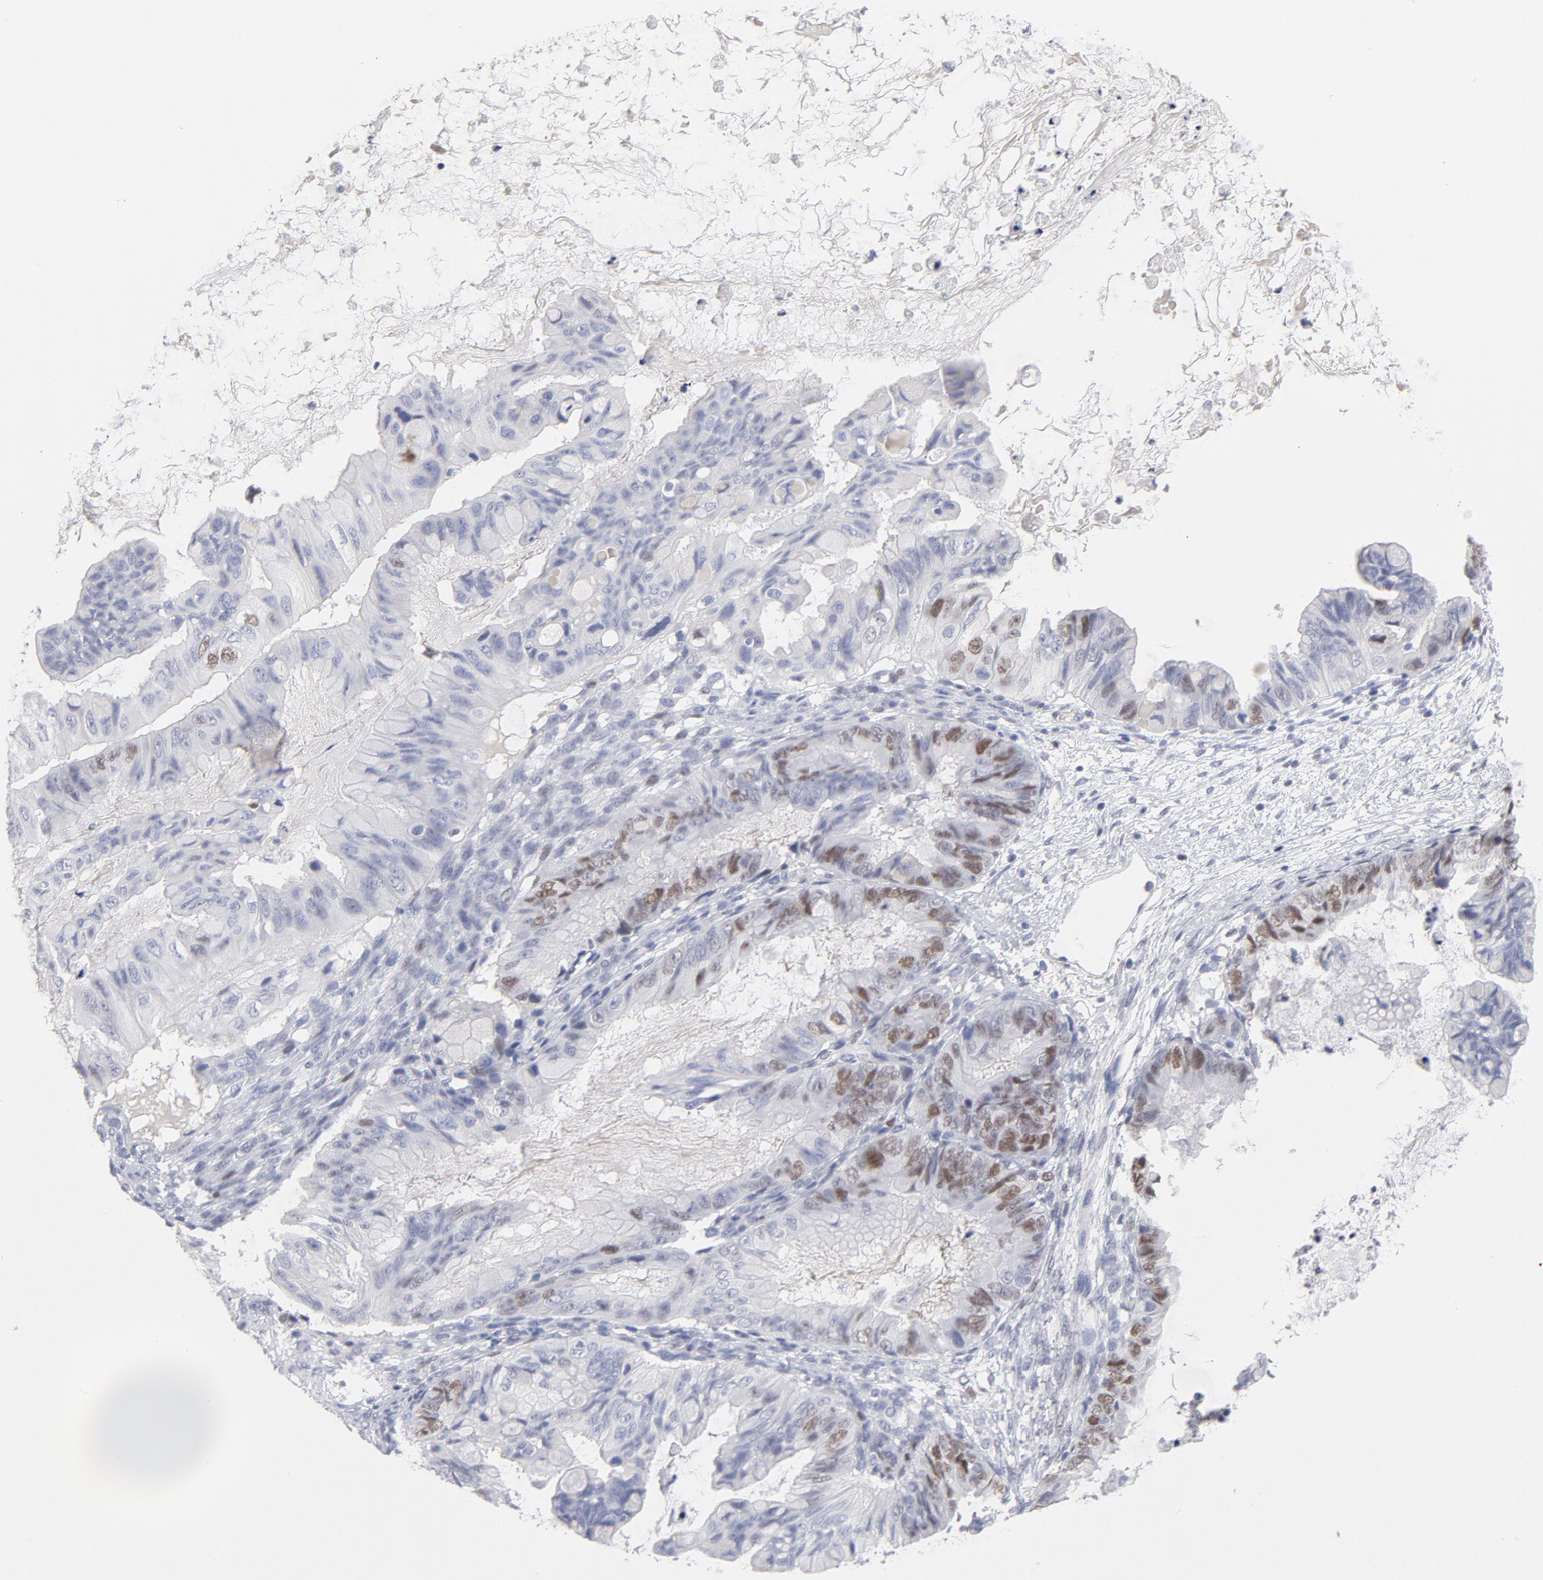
{"staining": {"intensity": "strong", "quantity": "<25%", "location": "nuclear"}, "tissue": "ovarian cancer", "cell_type": "Tumor cells", "image_type": "cancer", "snomed": [{"axis": "morphology", "description": "Cystadenocarcinoma, mucinous, NOS"}, {"axis": "topography", "description": "Ovary"}], "caption": "This is an image of immunohistochemistry staining of ovarian cancer (mucinous cystadenocarcinoma), which shows strong staining in the nuclear of tumor cells.", "gene": "MCM7", "patient": {"sex": "female", "age": 36}}